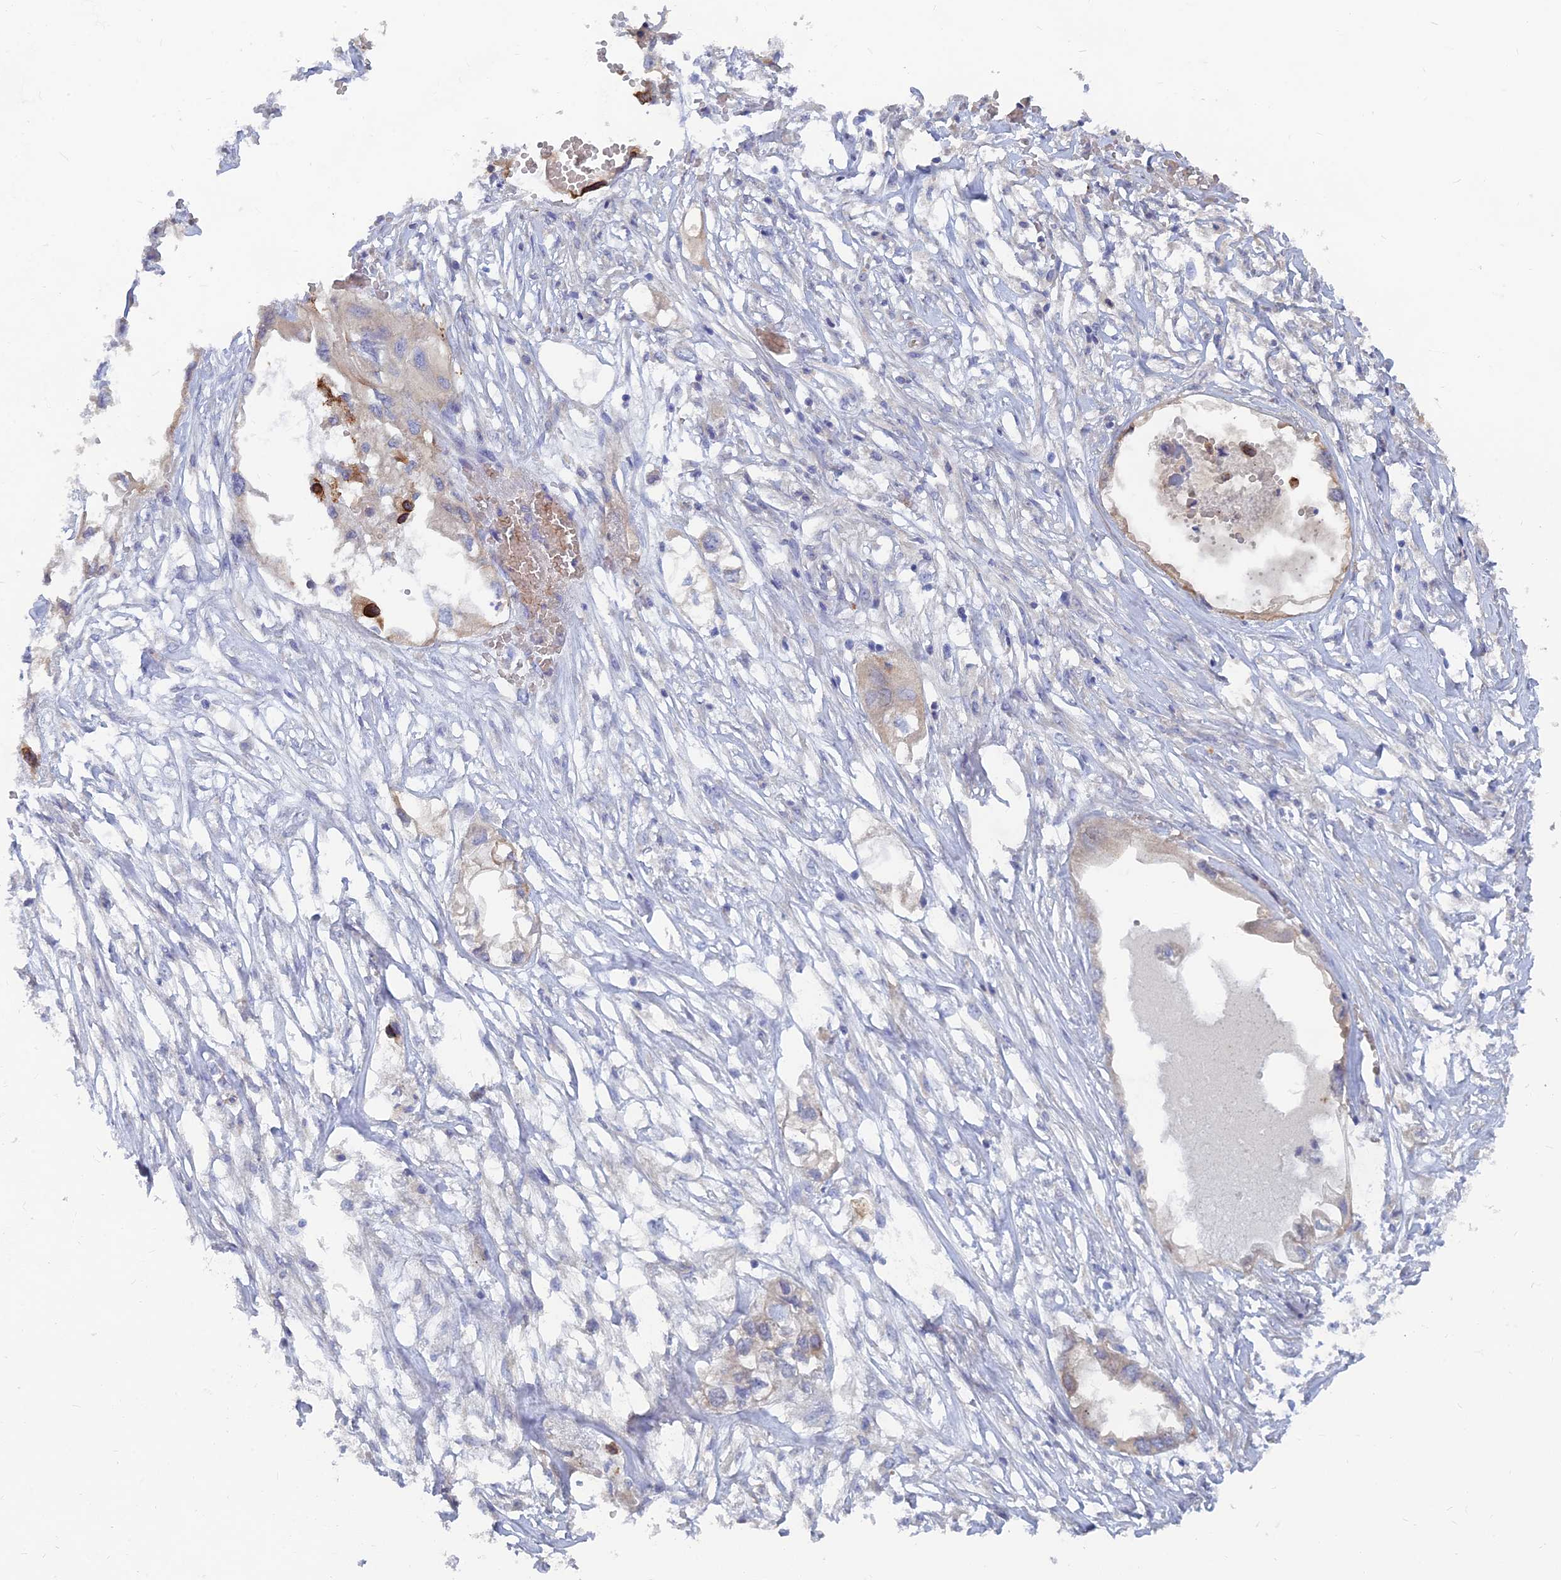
{"staining": {"intensity": "weak", "quantity": "25%-75%", "location": "cytoplasmic/membranous"}, "tissue": "endometrial cancer", "cell_type": "Tumor cells", "image_type": "cancer", "snomed": [{"axis": "morphology", "description": "Adenocarcinoma, NOS"}, {"axis": "morphology", "description": "Adenocarcinoma, metastatic, NOS"}, {"axis": "topography", "description": "Adipose tissue"}, {"axis": "topography", "description": "Endometrium"}], "caption": "Immunohistochemistry (IHC) (DAB (3,3'-diaminobenzidine)) staining of human adenocarcinoma (endometrial) reveals weak cytoplasmic/membranous protein staining in about 25%-75% of tumor cells. Using DAB (3,3'-diaminobenzidine) (brown) and hematoxylin (blue) stains, captured at high magnification using brightfield microscopy.", "gene": "ARRDC1", "patient": {"sex": "female", "age": 67}}